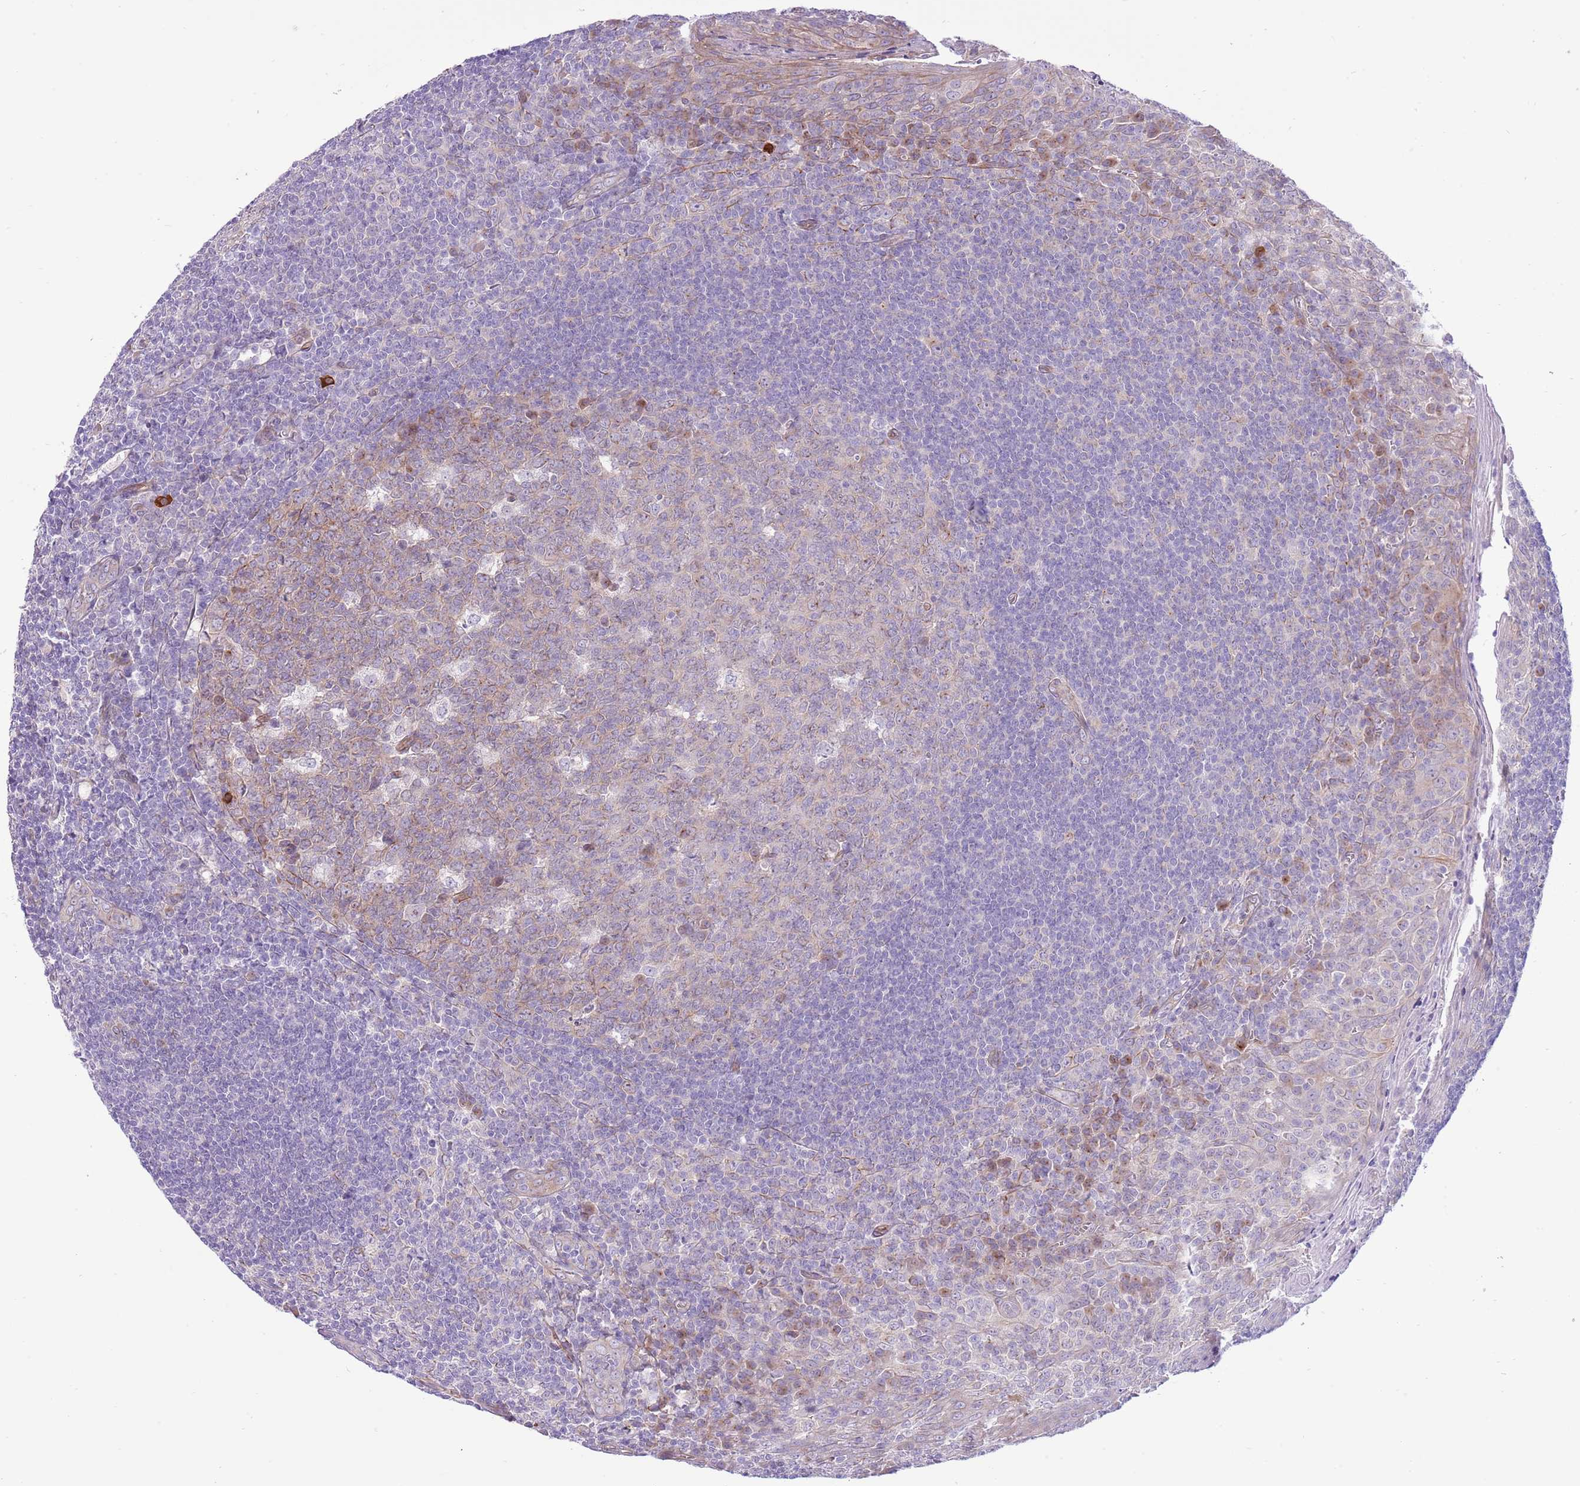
{"staining": {"intensity": "moderate", "quantity": "25%-75%", "location": "cytoplasmic/membranous"}, "tissue": "tonsil", "cell_type": "Germinal center cells", "image_type": "normal", "snomed": [{"axis": "morphology", "description": "Normal tissue, NOS"}, {"axis": "topography", "description": "Tonsil"}], "caption": "Tonsil stained for a protein exhibits moderate cytoplasmic/membranous positivity in germinal center cells.", "gene": "ZC4H2", "patient": {"sex": "male", "age": 27}}